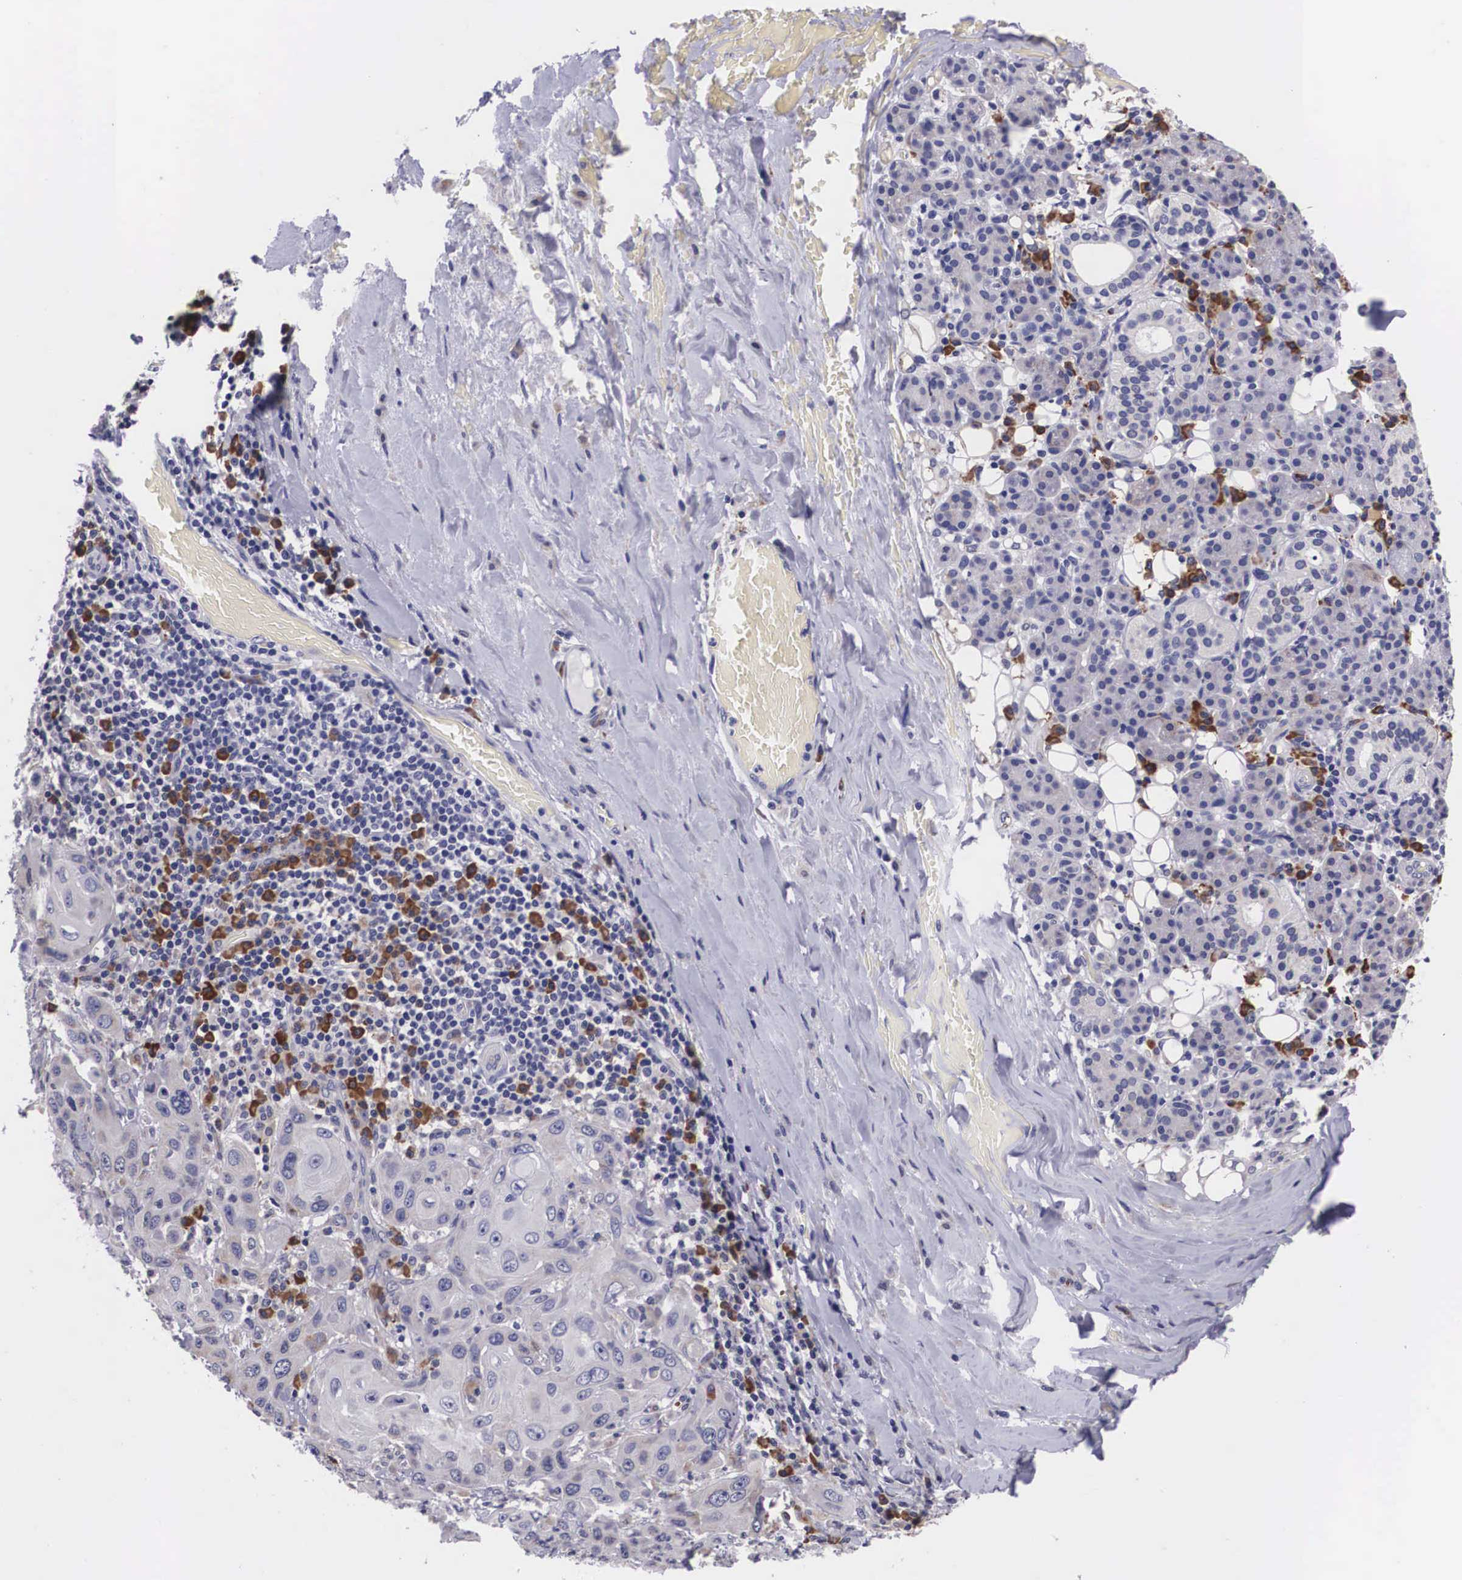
{"staining": {"intensity": "negative", "quantity": "none", "location": "none"}, "tissue": "skin cancer", "cell_type": "Tumor cells", "image_type": "cancer", "snomed": [{"axis": "morphology", "description": "Squamous cell carcinoma, NOS"}, {"axis": "topography", "description": "Skin"}], "caption": "Human squamous cell carcinoma (skin) stained for a protein using immunohistochemistry reveals no staining in tumor cells.", "gene": "CRELD2", "patient": {"sex": "male", "age": 84}}